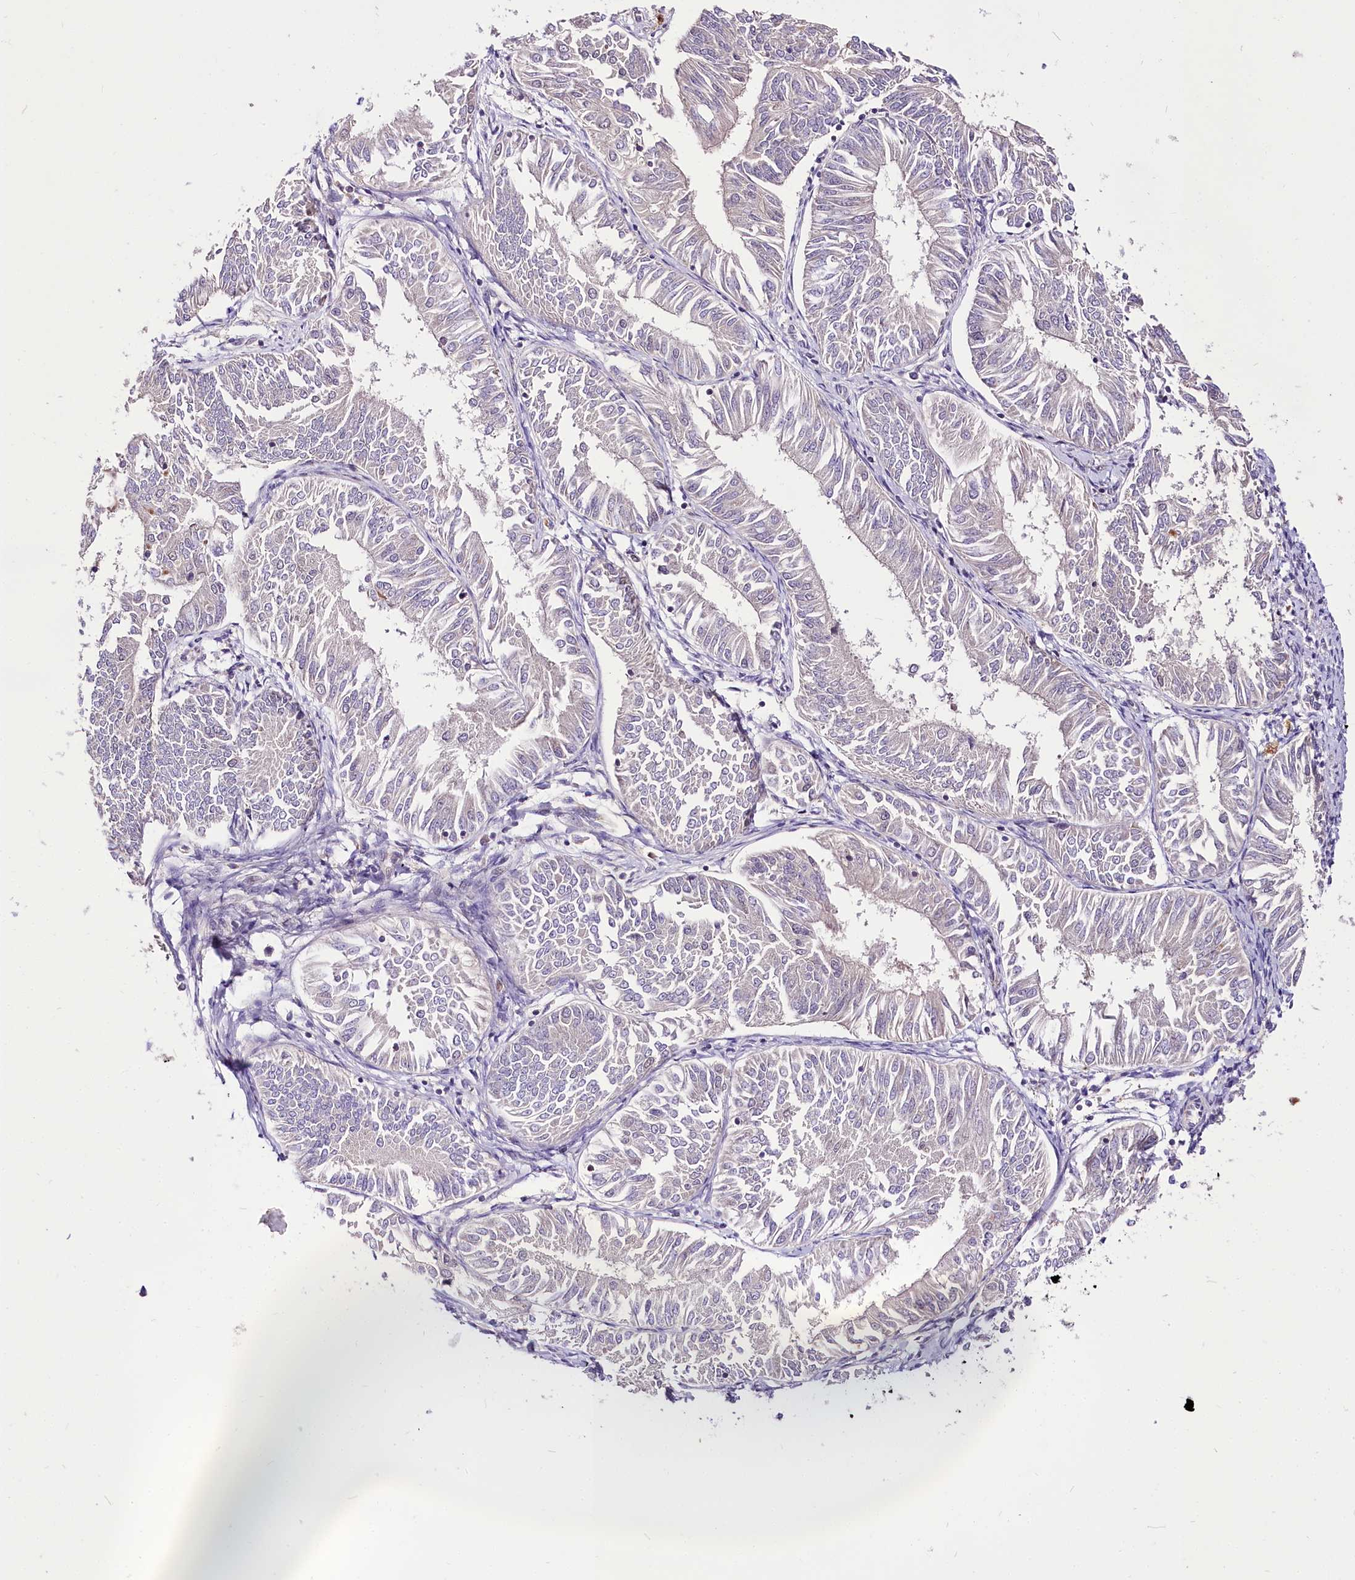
{"staining": {"intensity": "negative", "quantity": "none", "location": "none"}, "tissue": "endometrial cancer", "cell_type": "Tumor cells", "image_type": "cancer", "snomed": [{"axis": "morphology", "description": "Adenocarcinoma, NOS"}, {"axis": "topography", "description": "Endometrium"}], "caption": "Micrograph shows no protein expression in tumor cells of endometrial adenocarcinoma tissue. The staining was performed using DAB (3,3'-diaminobenzidine) to visualize the protein expression in brown, while the nuclei were stained in blue with hematoxylin (Magnification: 20x).", "gene": "POLA2", "patient": {"sex": "female", "age": 58}}